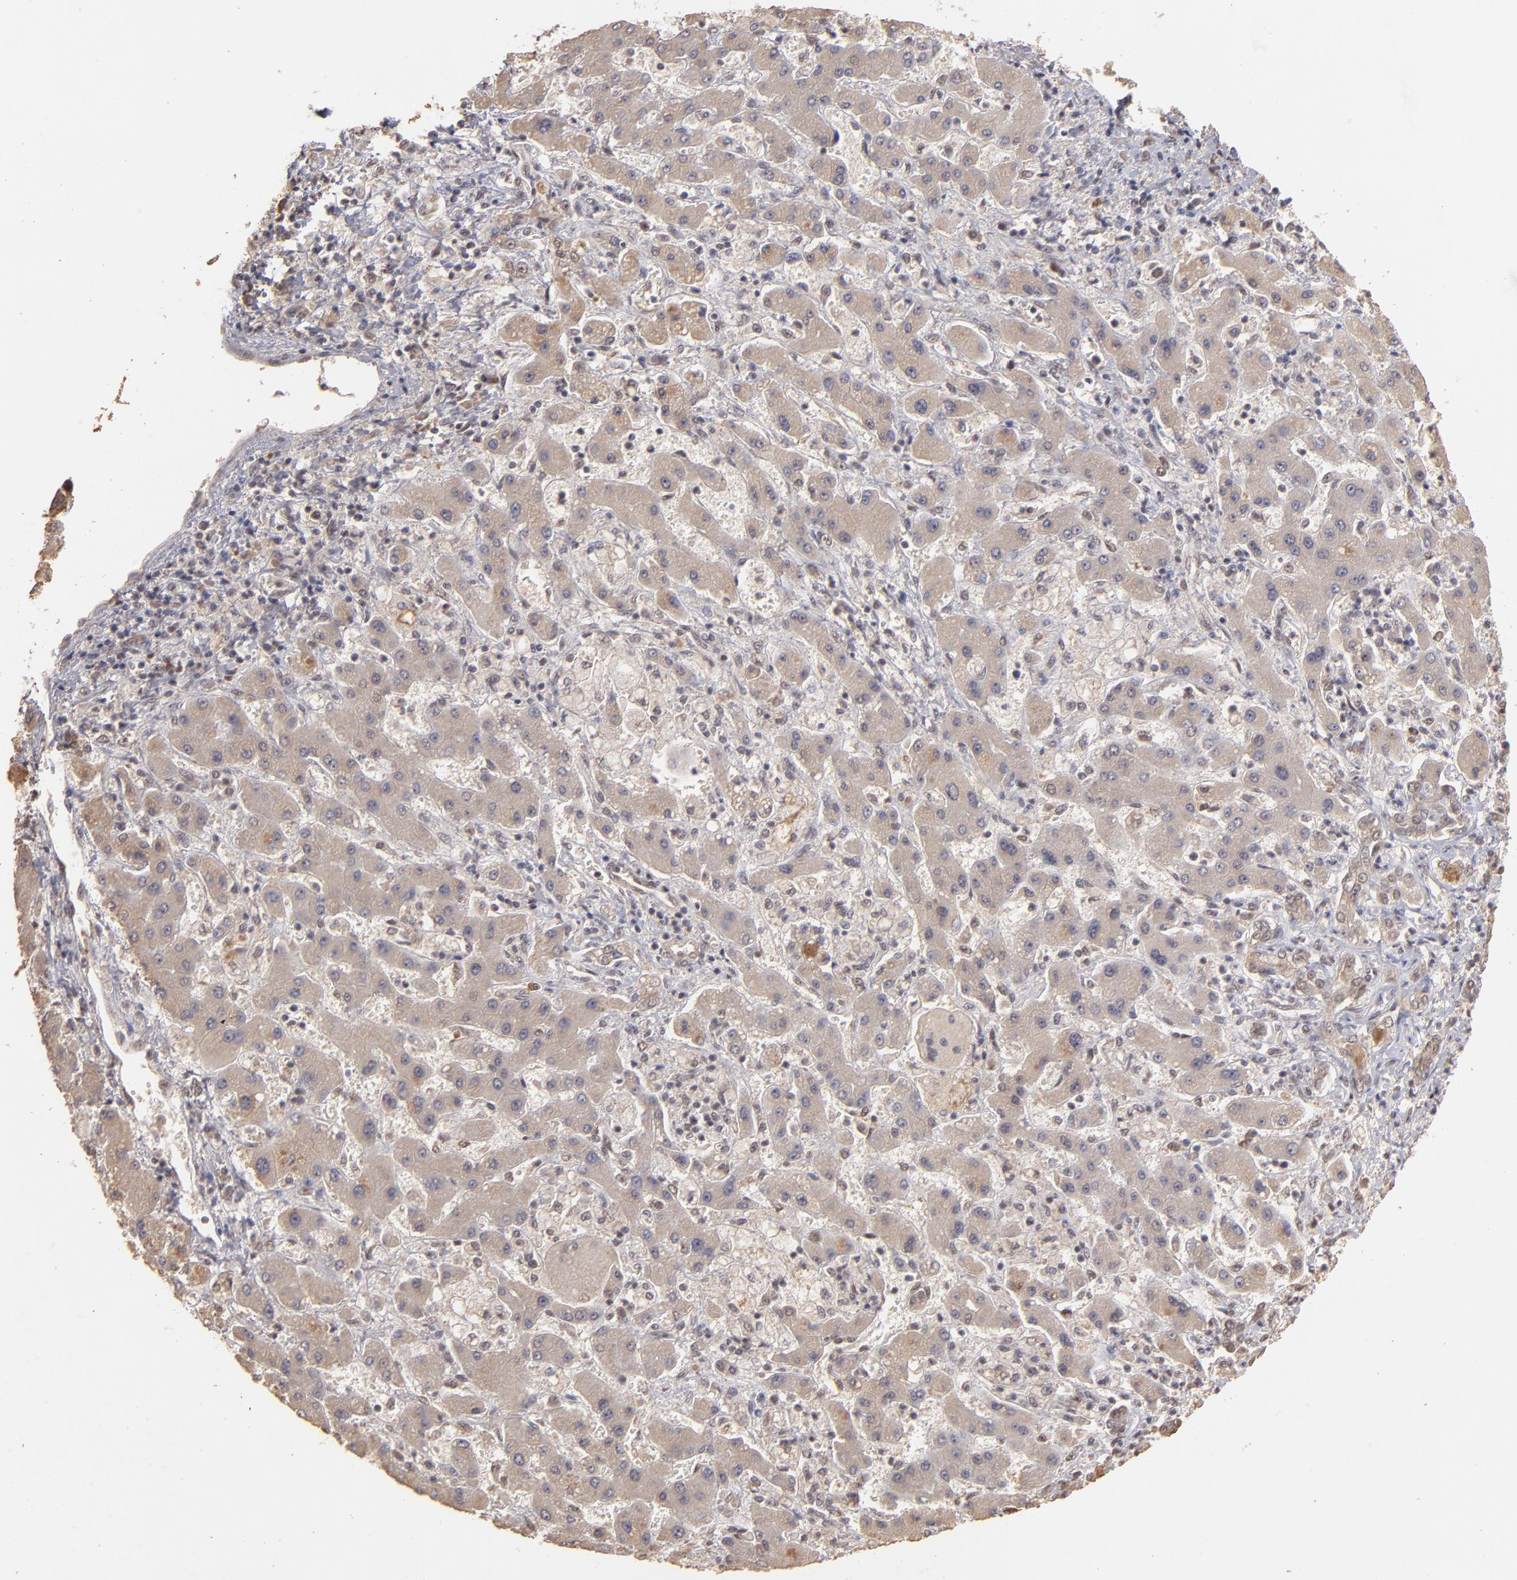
{"staining": {"intensity": "weak", "quantity": ">75%", "location": "cytoplasmic/membranous"}, "tissue": "liver cancer", "cell_type": "Tumor cells", "image_type": "cancer", "snomed": [{"axis": "morphology", "description": "Cholangiocarcinoma"}, {"axis": "topography", "description": "Liver"}], "caption": "The histopathology image reveals immunohistochemical staining of liver cancer (cholangiocarcinoma). There is weak cytoplasmic/membranous staining is identified in about >75% of tumor cells.", "gene": "CLOCK", "patient": {"sex": "male", "age": 50}}